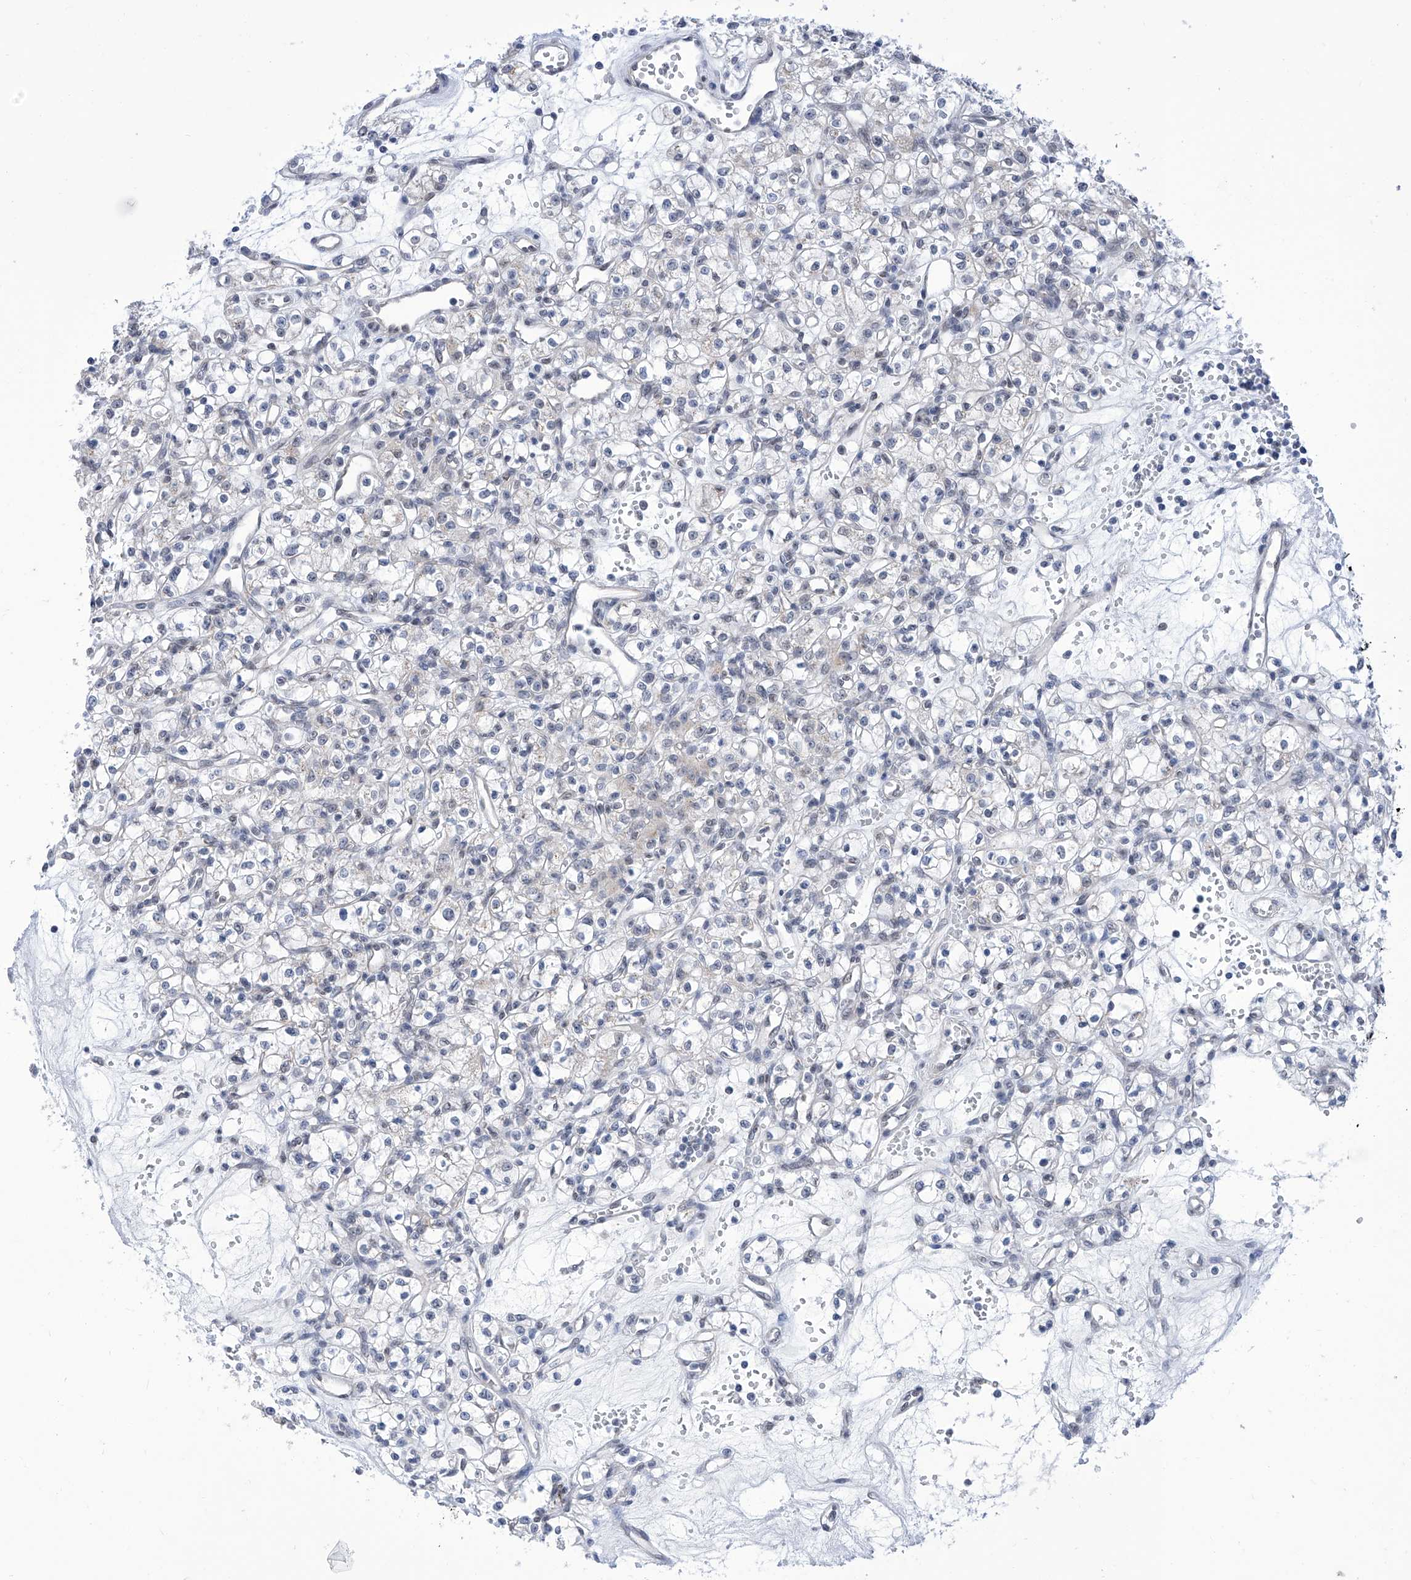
{"staining": {"intensity": "negative", "quantity": "none", "location": "none"}, "tissue": "renal cancer", "cell_type": "Tumor cells", "image_type": "cancer", "snomed": [{"axis": "morphology", "description": "Adenocarcinoma, NOS"}, {"axis": "topography", "description": "Kidney"}], "caption": "The immunohistochemistry histopathology image has no significant staining in tumor cells of renal adenocarcinoma tissue.", "gene": "SART1", "patient": {"sex": "female", "age": 59}}